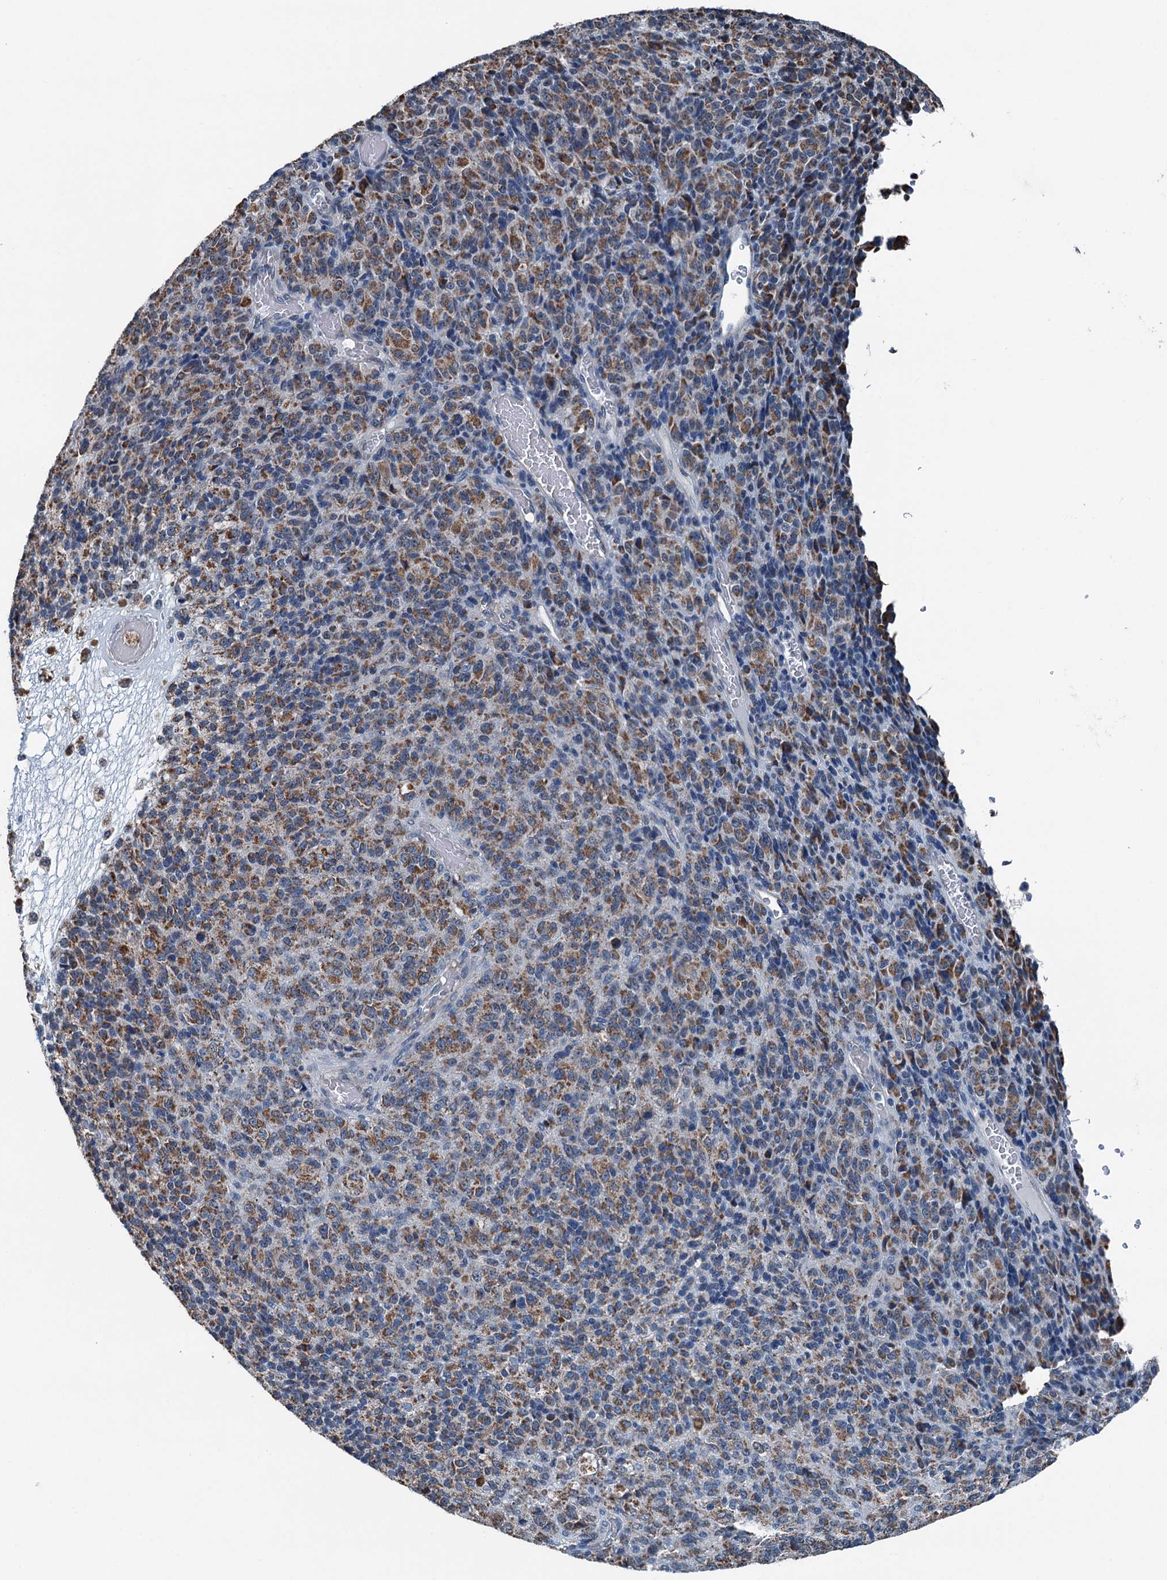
{"staining": {"intensity": "moderate", "quantity": ">75%", "location": "cytoplasmic/membranous"}, "tissue": "melanoma", "cell_type": "Tumor cells", "image_type": "cancer", "snomed": [{"axis": "morphology", "description": "Malignant melanoma, Metastatic site"}, {"axis": "topography", "description": "Brain"}], "caption": "Melanoma tissue demonstrates moderate cytoplasmic/membranous staining in approximately >75% of tumor cells", "gene": "TRPT1", "patient": {"sex": "female", "age": 56}}